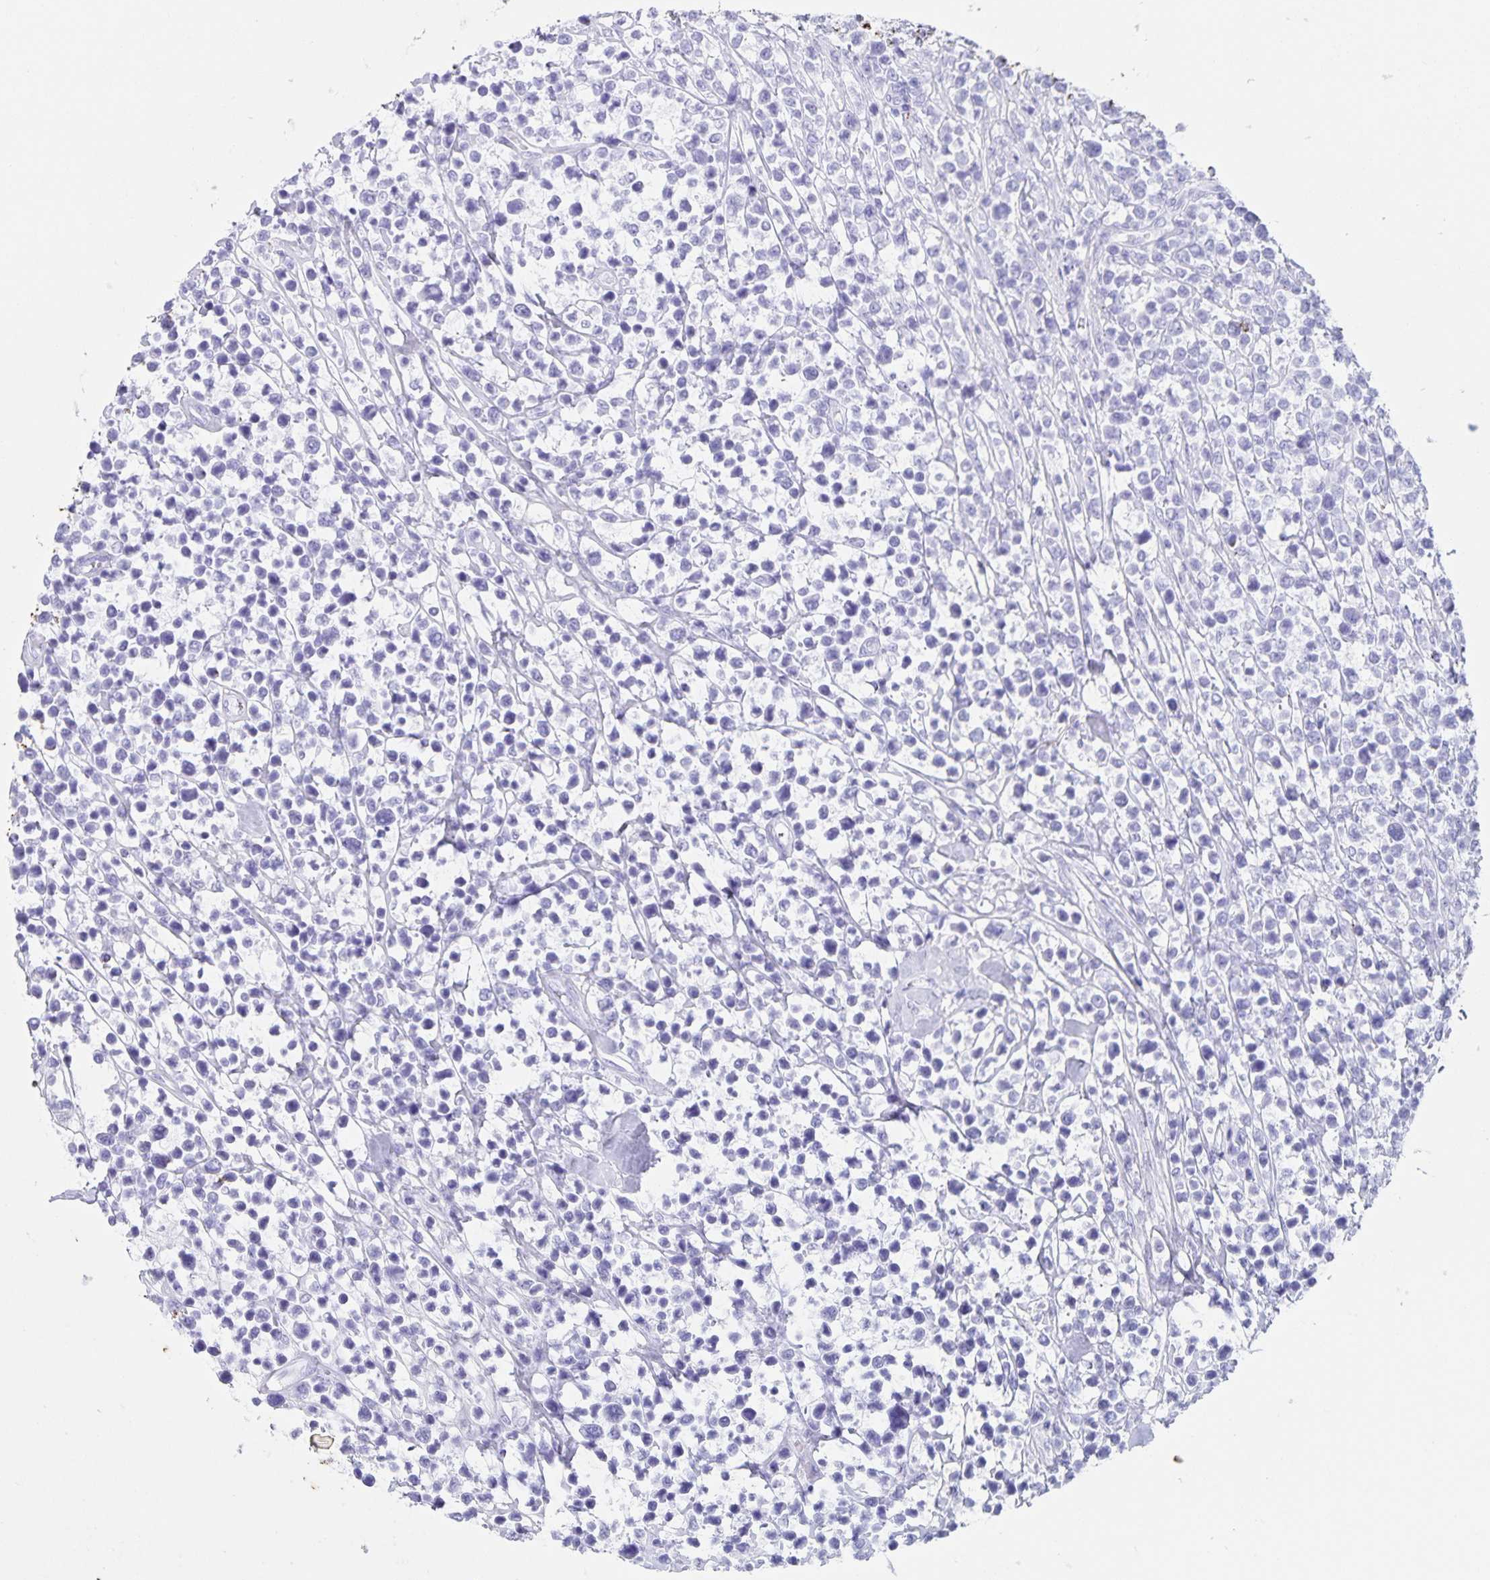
{"staining": {"intensity": "negative", "quantity": "none", "location": "none"}, "tissue": "lymphoma", "cell_type": "Tumor cells", "image_type": "cancer", "snomed": [{"axis": "morphology", "description": "Malignant lymphoma, non-Hodgkin's type, High grade"}, {"axis": "topography", "description": "Soft tissue"}], "caption": "Immunohistochemistry (IHC) of malignant lymphoma, non-Hodgkin's type (high-grade) displays no expression in tumor cells. (Stains: DAB (3,3'-diaminobenzidine) immunohistochemistry (IHC) with hematoxylin counter stain, Microscopy: brightfield microscopy at high magnification).", "gene": "AQP4", "patient": {"sex": "female", "age": 56}}